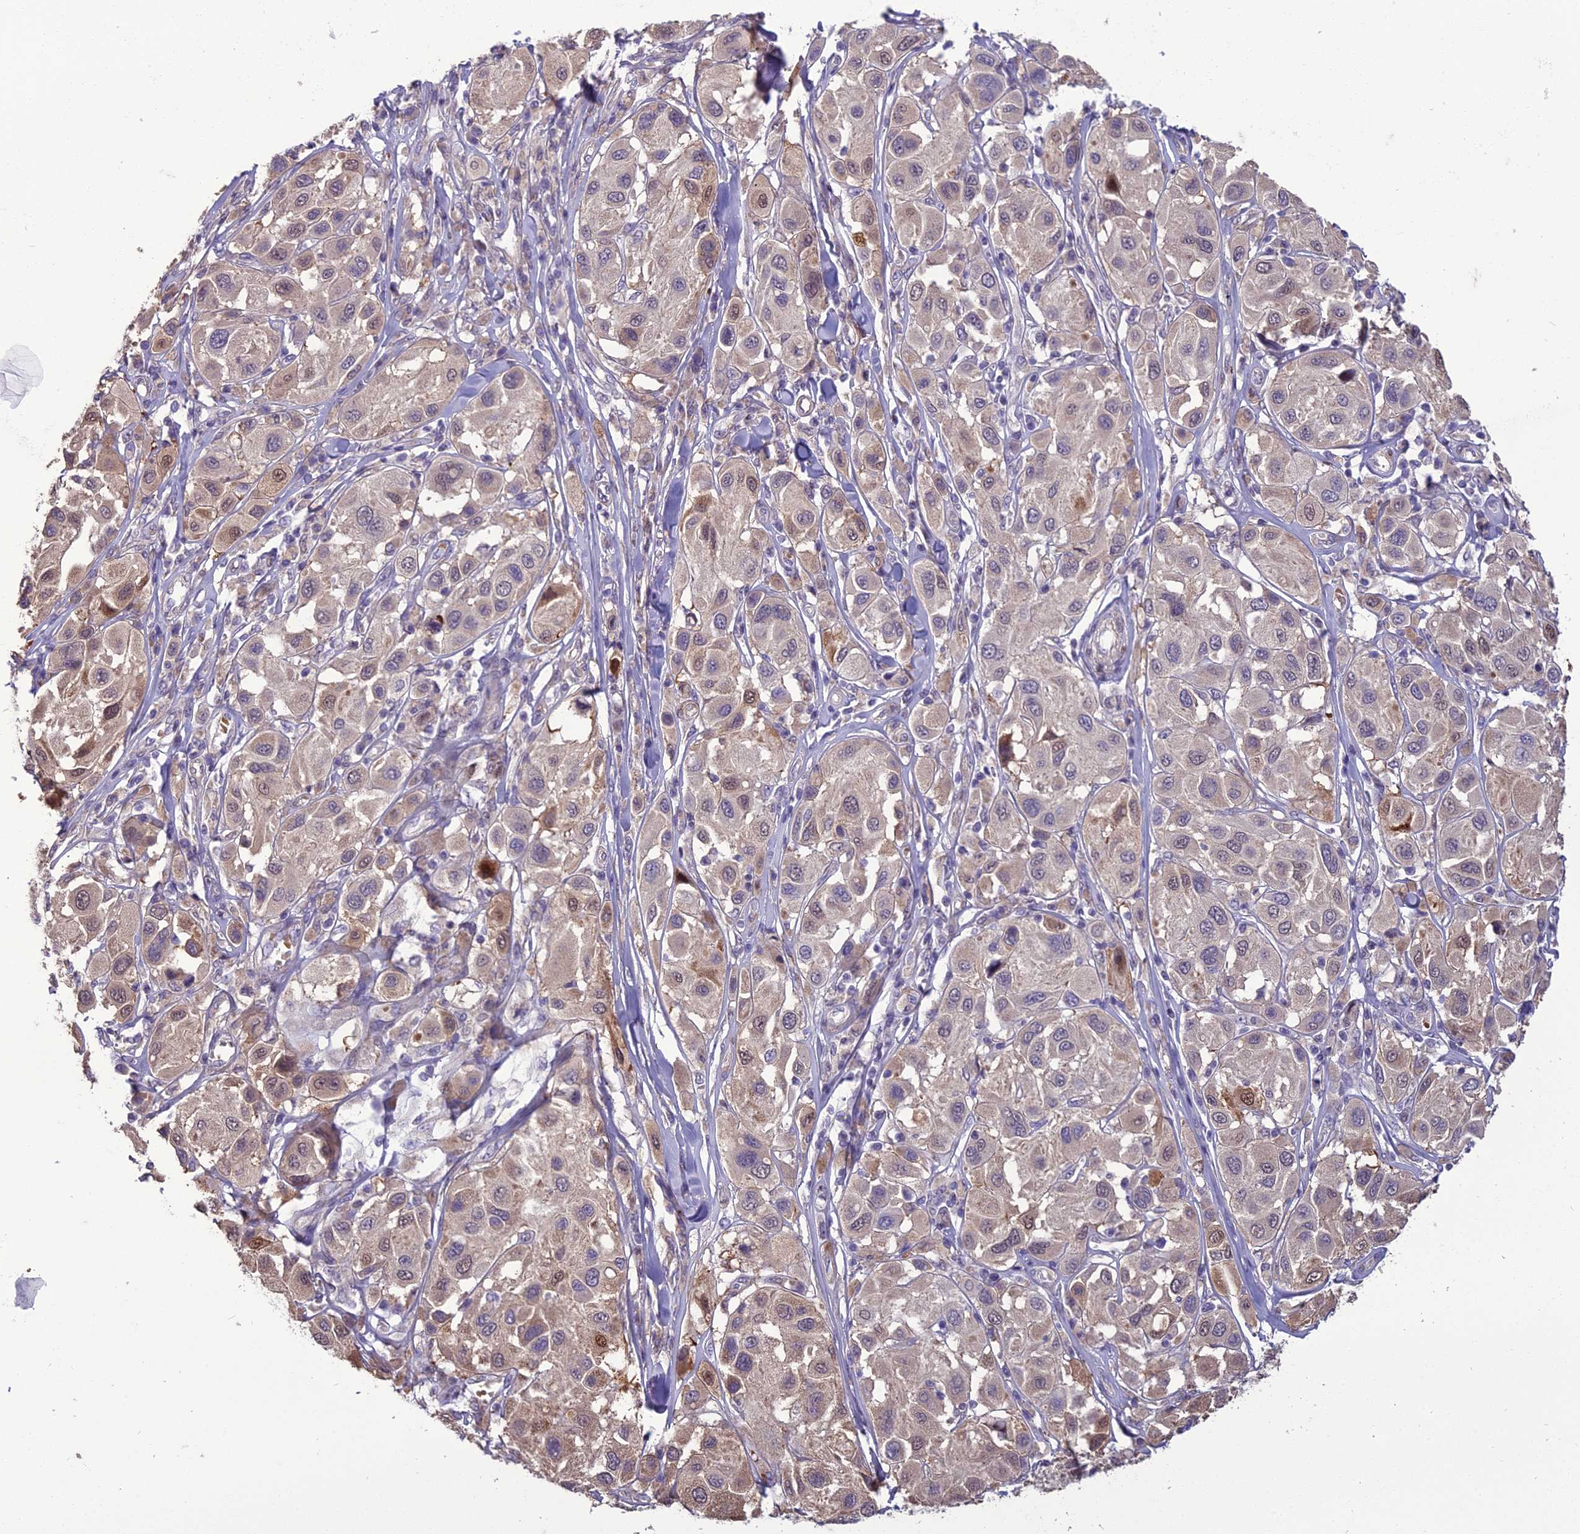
{"staining": {"intensity": "moderate", "quantity": "<25%", "location": "nuclear"}, "tissue": "melanoma", "cell_type": "Tumor cells", "image_type": "cancer", "snomed": [{"axis": "morphology", "description": "Malignant melanoma, Metastatic site"}, {"axis": "topography", "description": "Skin"}], "caption": "Immunohistochemistry (IHC) image of neoplastic tissue: human malignant melanoma (metastatic site) stained using IHC displays low levels of moderate protein expression localized specifically in the nuclear of tumor cells, appearing as a nuclear brown color.", "gene": "DUS2", "patient": {"sex": "male", "age": 41}}